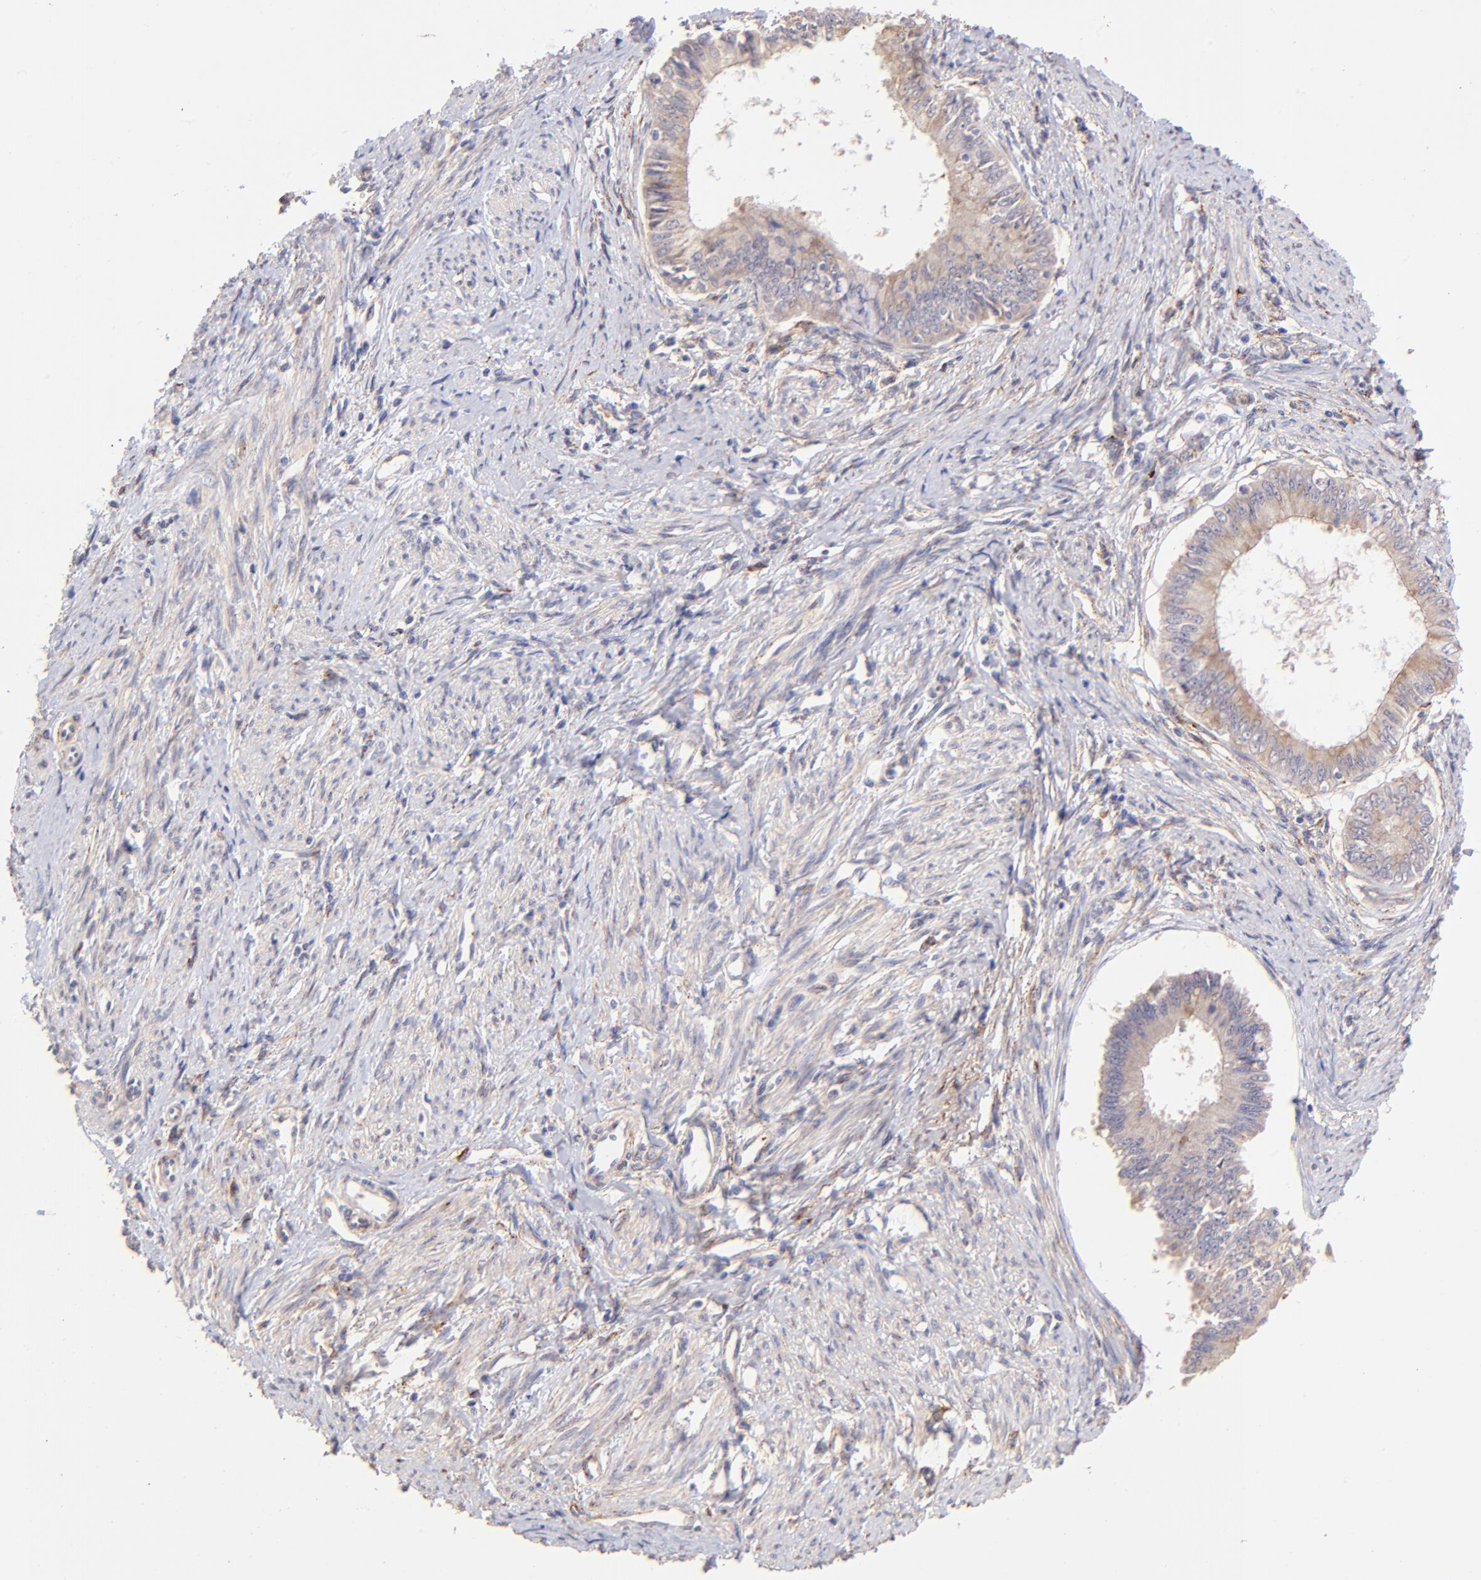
{"staining": {"intensity": "moderate", "quantity": "25%-75%", "location": "cytoplasmic/membranous"}, "tissue": "endometrial cancer", "cell_type": "Tumor cells", "image_type": "cancer", "snomed": [{"axis": "morphology", "description": "Adenocarcinoma, NOS"}, {"axis": "topography", "description": "Endometrium"}], "caption": "Protein expression analysis of human adenocarcinoma (endometrial) reveals moderate cytoplasmic/membranous positivity in about 25%-75% of tumor cells.", "gene": "SPARC", "patient": {"sex": "female", "age": 76}}